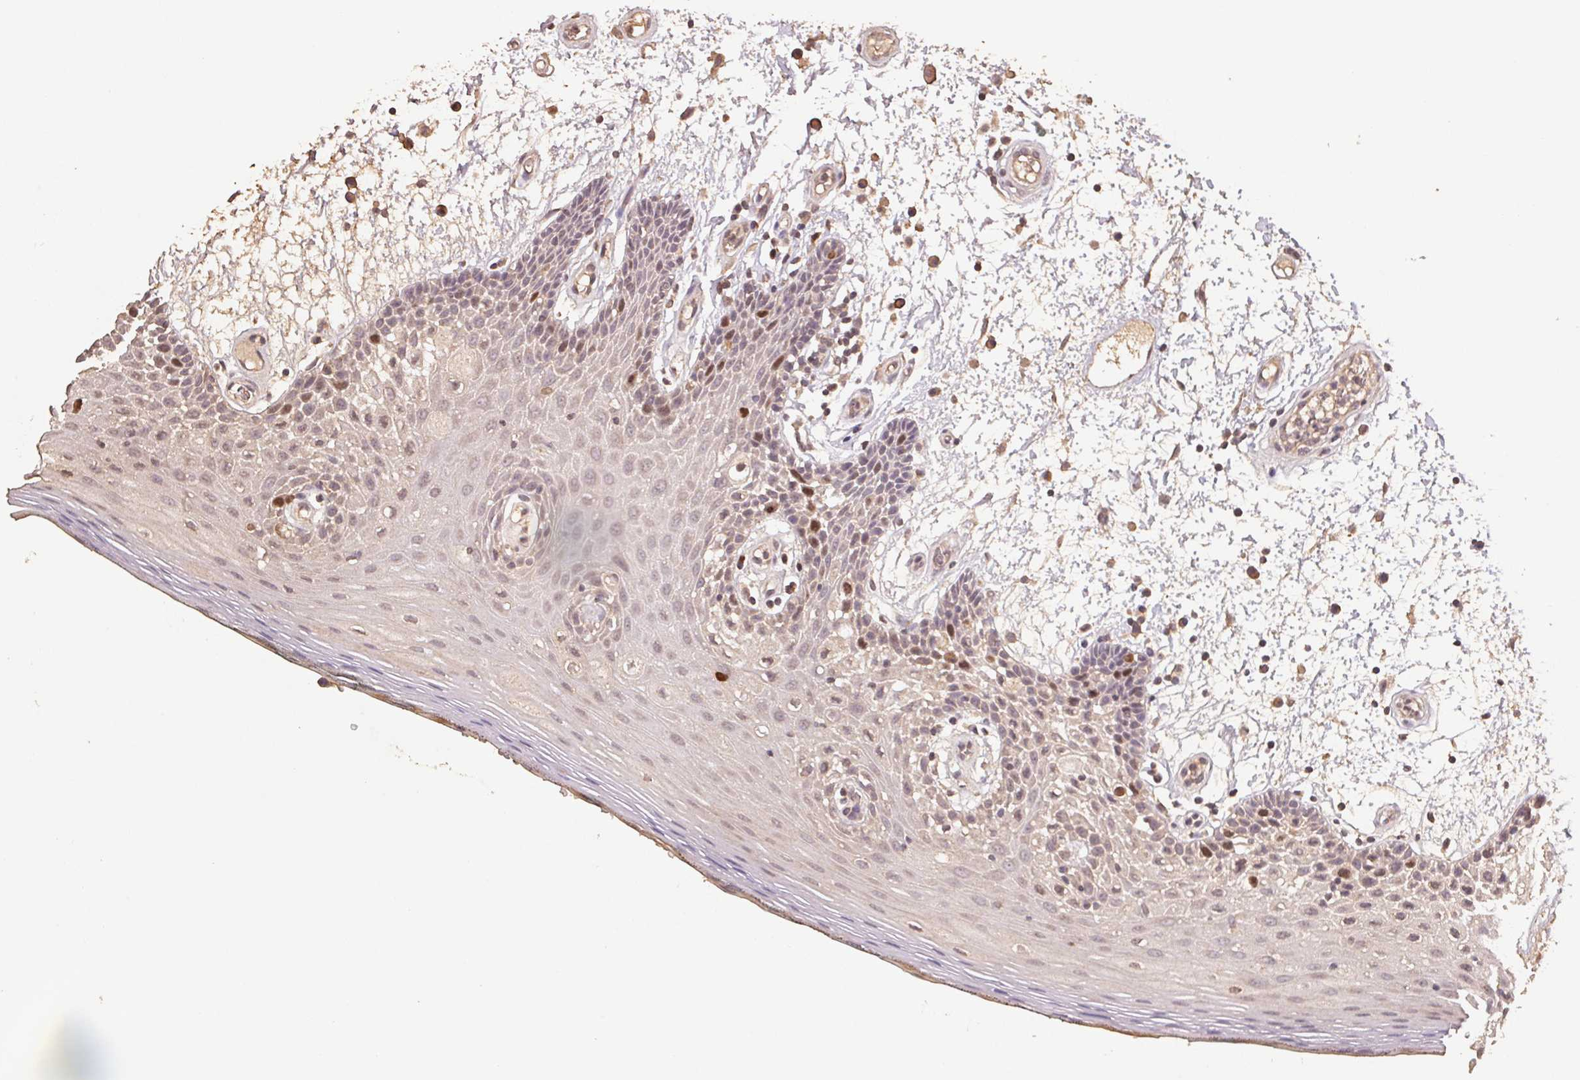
{"staining": {"intensity": "moderate", "quantity": "<25%", "location": "nuclear"}, "tissue": "oral mucosa", "cell_type": "Squamous epithelial cells", "image_type": "normal", "snomed": [{"axis": "morphology", "description": "Normal tissue, NOS"}, {"axis": "morphology", "description": "Squamous cell carcinoma, NOS"}, {"axis": "topography", "description": "Oral tissue"}, {"axis": "topography", "description": "Head-Neck"}], "caption": "Immunohistochemical staining of unremarkable human oral mucosa exhibits moderate nuclear protein positivity in approximately <25% of squamous epithelial cells. Ihc stains the protein of interest in brown and the nuclei are stained blue.", "gene": "CENPF", "patient": {"sex": "male", "age": 52}}